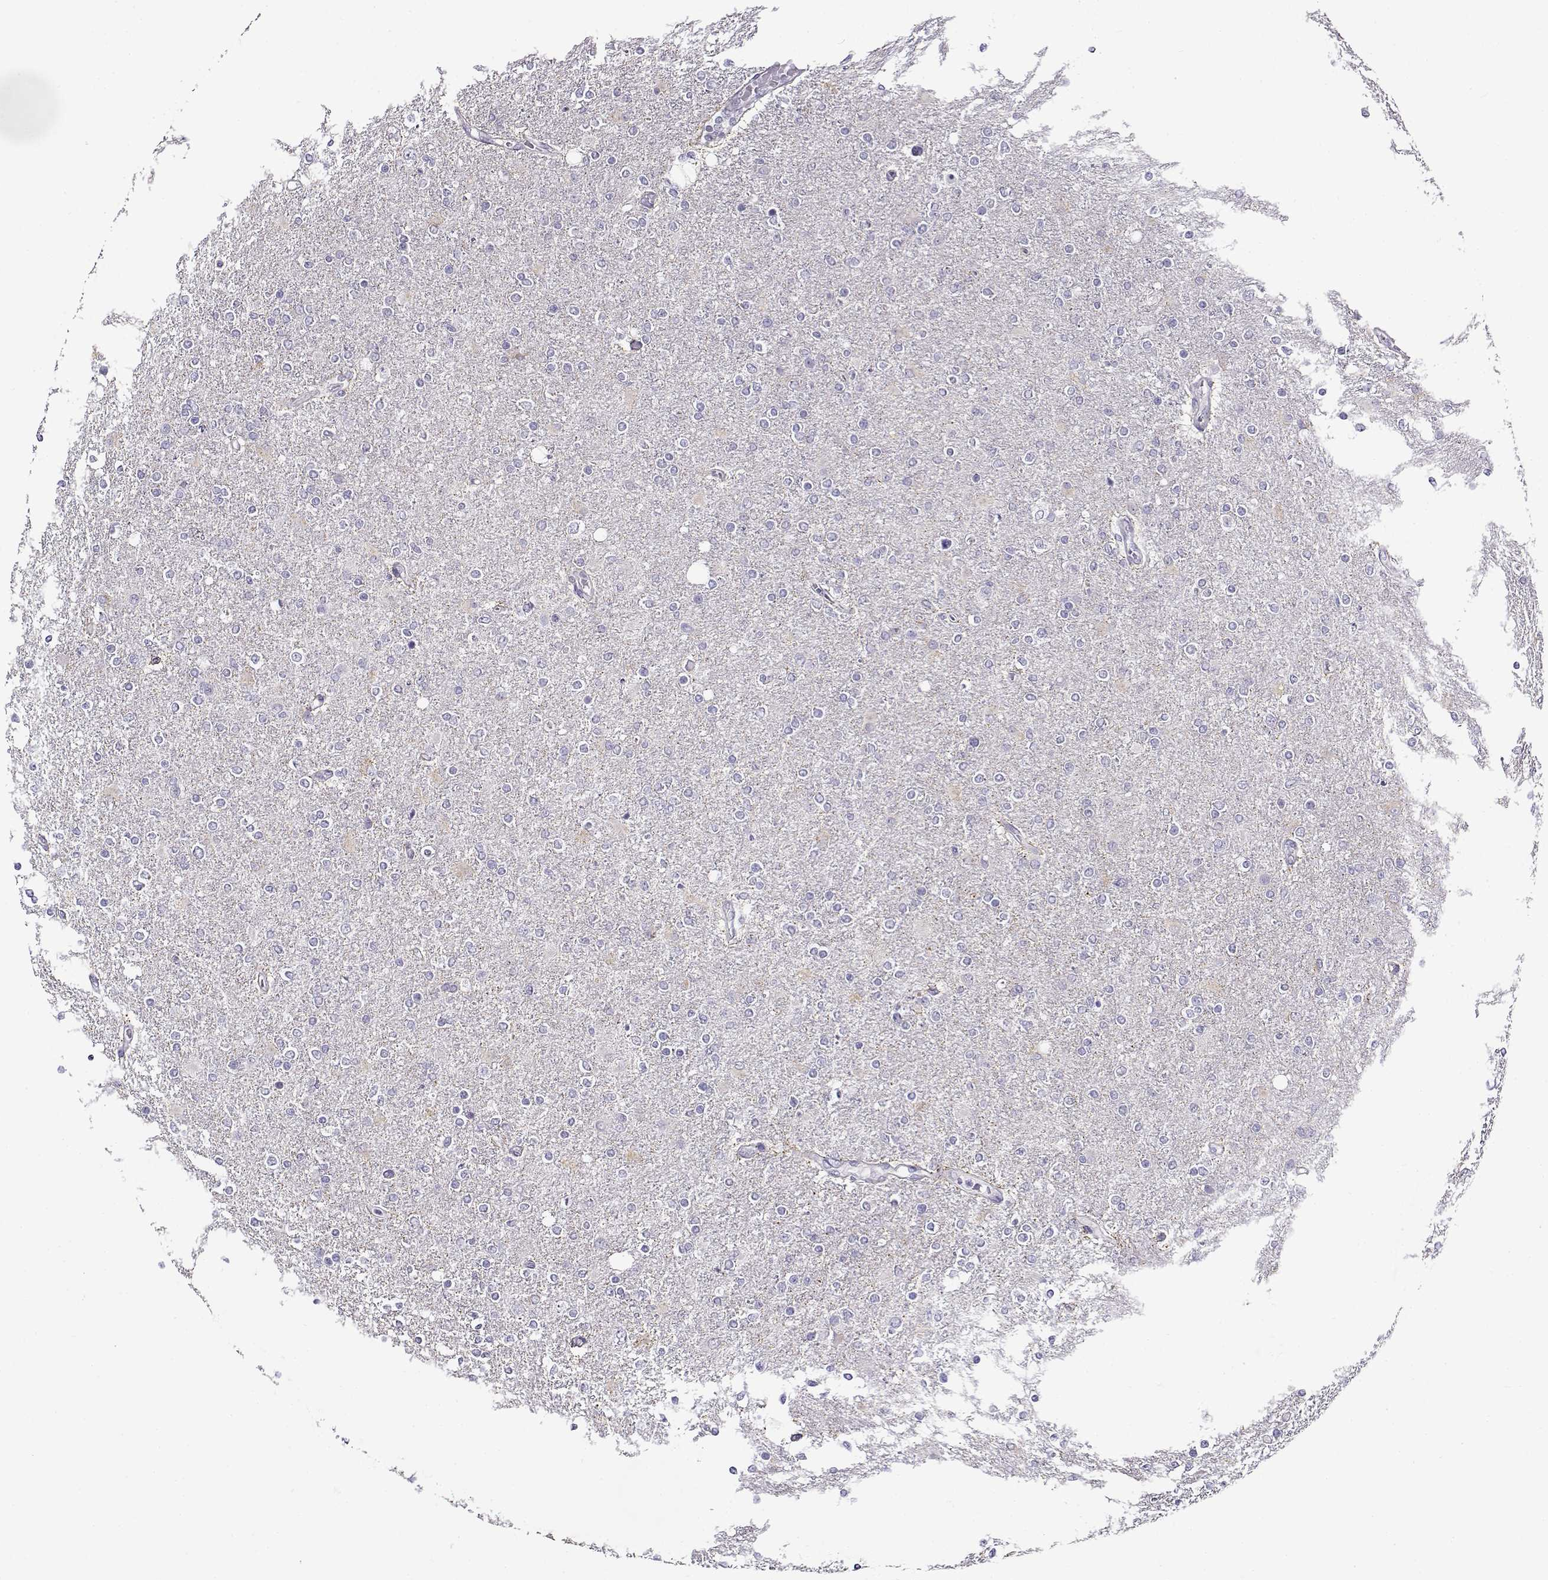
{"staining": {"intensity": "negative", "quantity": "none", "location": "none"}, "tissue": "glioma", "cell_type": "Tumor cells", "image_type": "cancer", "snomed": [{"axis": "morphology", "description": "Glioma, malignant, High grade"}, {"axis": "topography", "description": "Cerebral cortex"}], "caption": "Immunohistochemistry (IHC) histopathology image of human glioma stained for a protein (brown), which exhibits no positivity in tumor cells.", "gene": "FEZF1", "patient": {"sex": "male", "age": 70}}